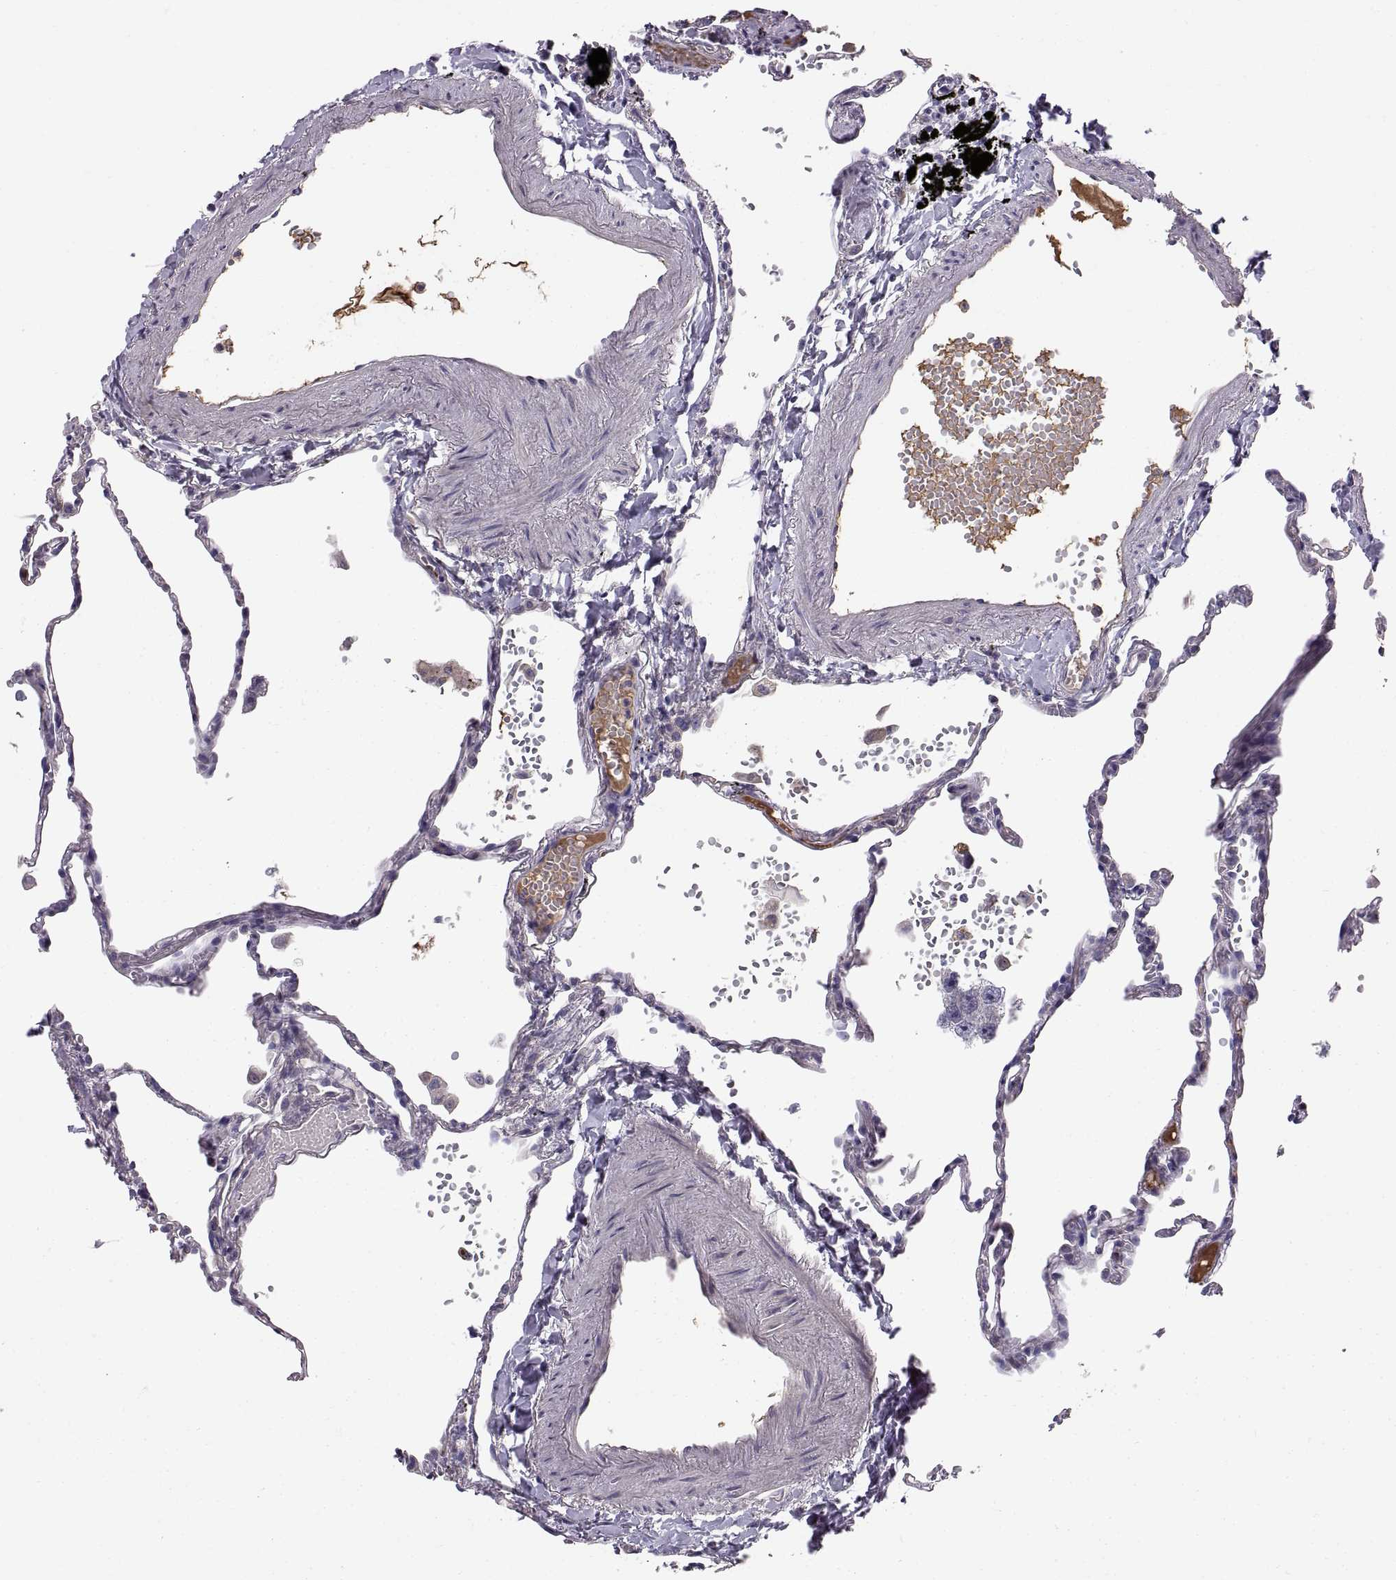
{"staining": {"intensity": "negative", "quantity": "none", "location": "none"}, "tissue": "lung", "cell_type": "Alveolar cells", "image_type": "normal", "snomed": [{"axis": "morphology", "description": "Normal tissue, NOS"}, {"axis": "topography", "description": "Lung"}], "caption": "DAB (3,3'-diaminobenzidine) immunohistochemical staining of benign human lung displays no significant positivity in alveolar cells.", "gene": "ADAM32", "patient": {"sex": "male", "age": 78}}